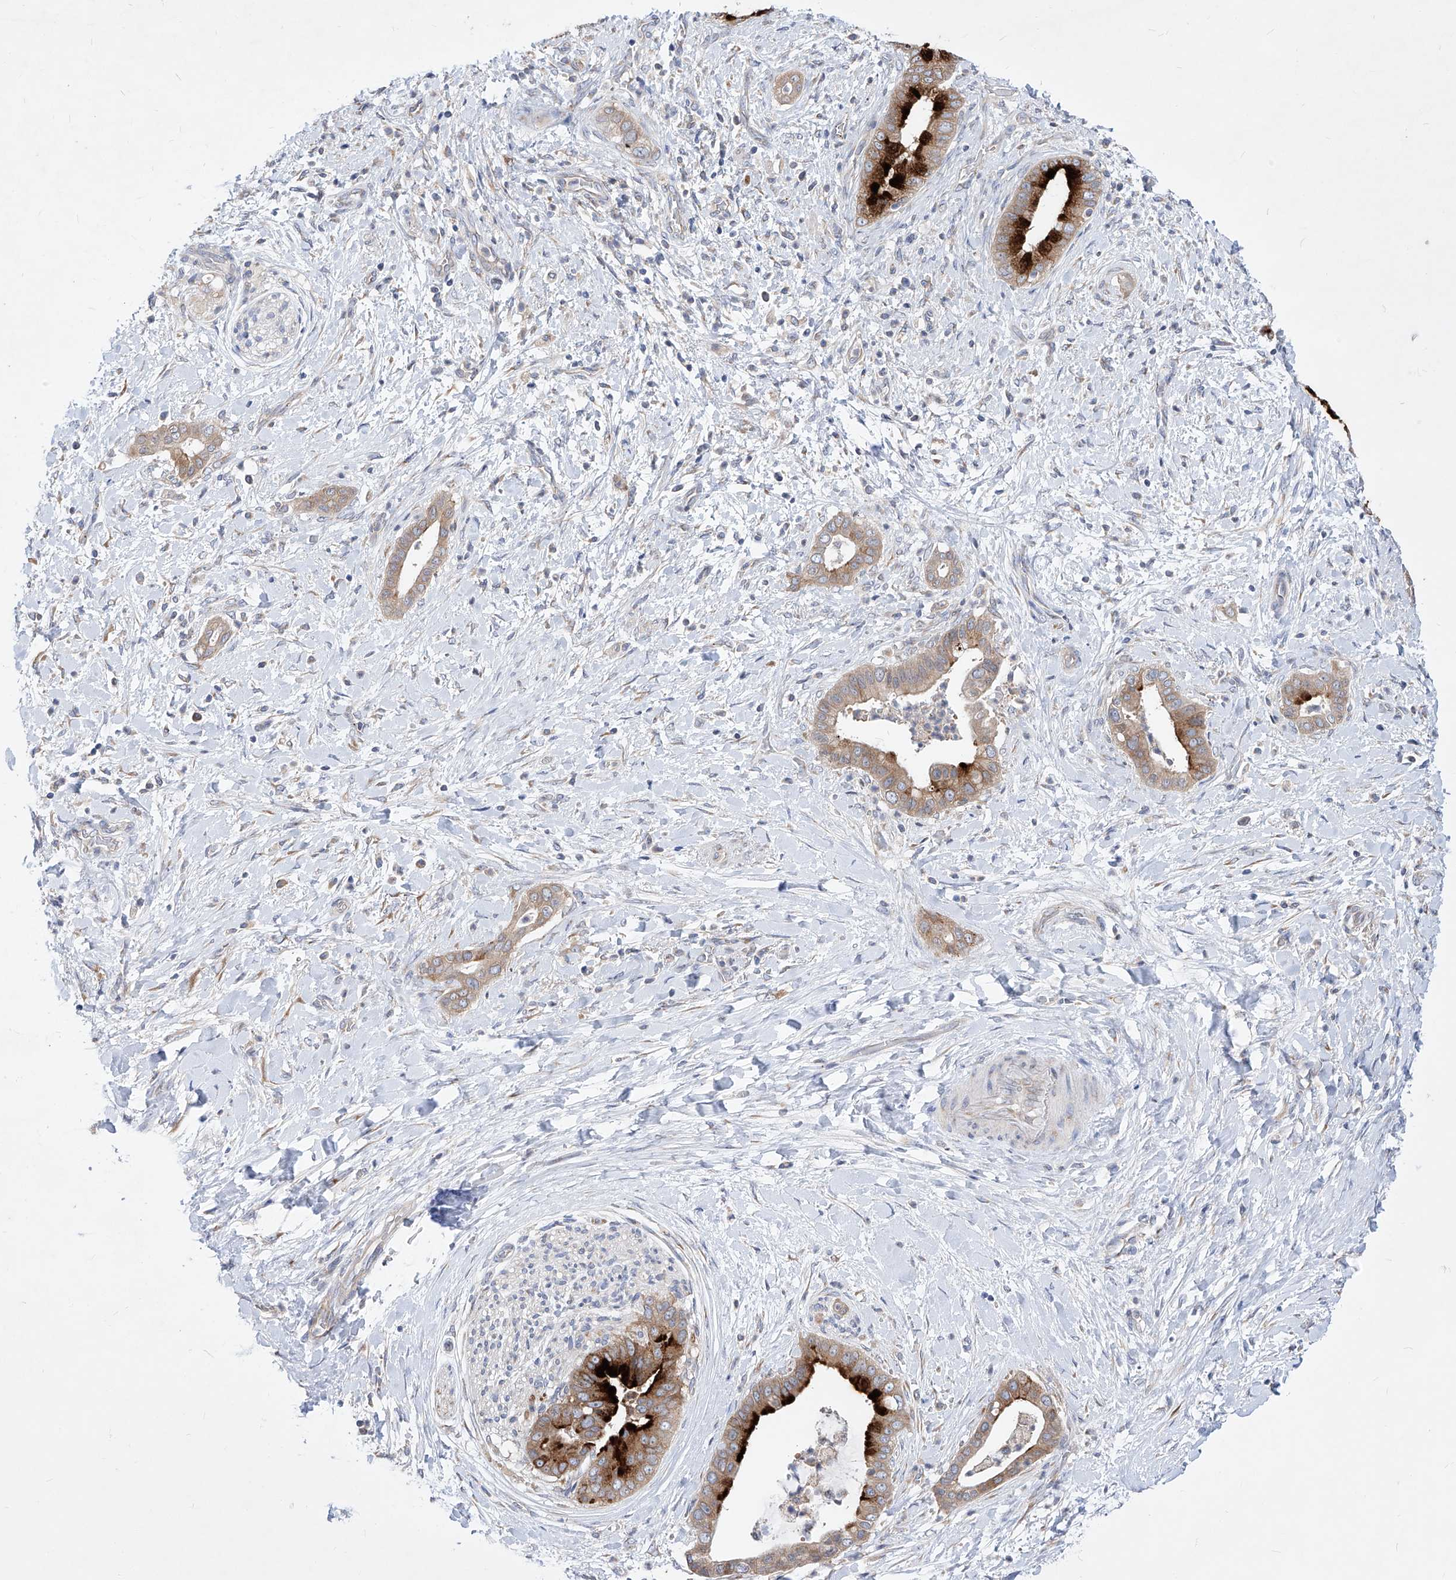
{"staining": {"intensity": "strong", "quantity": "25%-75%", "location": "cytoplasmic/membranous"}, "tissue": "liver cancer", "cell_type": "Tumor cells", "image_type": "cancer", "snomed": [{"axis": "morphology", "description": "Cholangiocarcinoma"}, {"axis": "topography", "description": "Liver"}], "caption": "A photomicrograph of human liver cancer stained for a protein exhibits strong cytoplasmic/membranous brown staining in tumor cells.", "gene": "UFL1", "patient": {"sex": "female", "age": 54}}